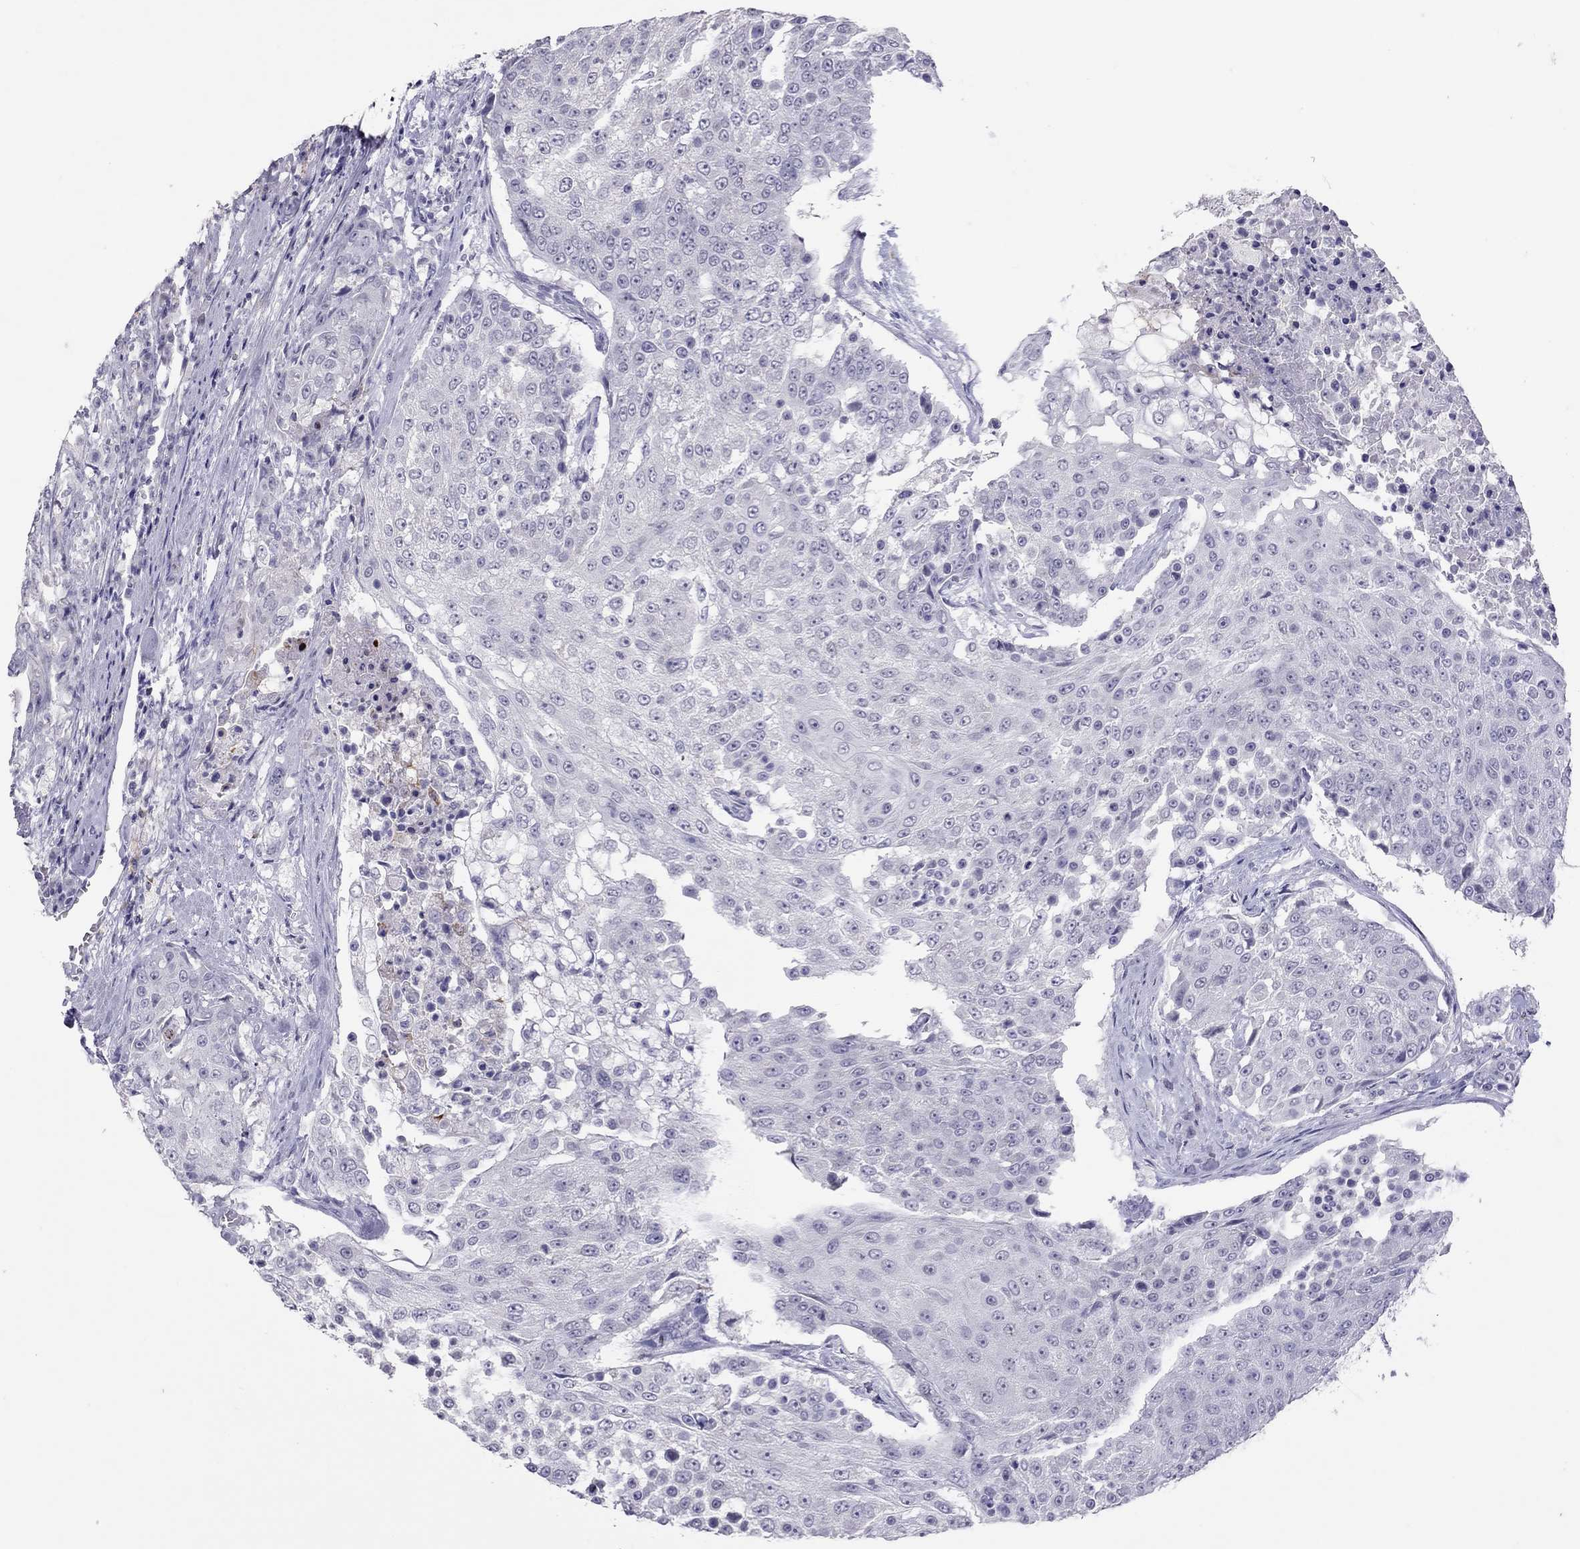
{"staining": {"intensity": "negative", "quantity": "none", "location": "none"}, "tissue": "urothelial cancer", "cell_type": "Tumor cells", "image_type": "cancer", "snomed": [{"axis": "morphology", "description": "Urothelial carcinoma, High grade"}, {"axis": "topography", "description": "Urinary bladder"}], "caption": "Immunohistochemistry (IHC) image of human urothelial carcinoma (high-grade) stained for a protein (brown), which displays no expression in tumor cells.", "gene": "SLAMF1", "patient": {"sex": "female", "age": 63}}